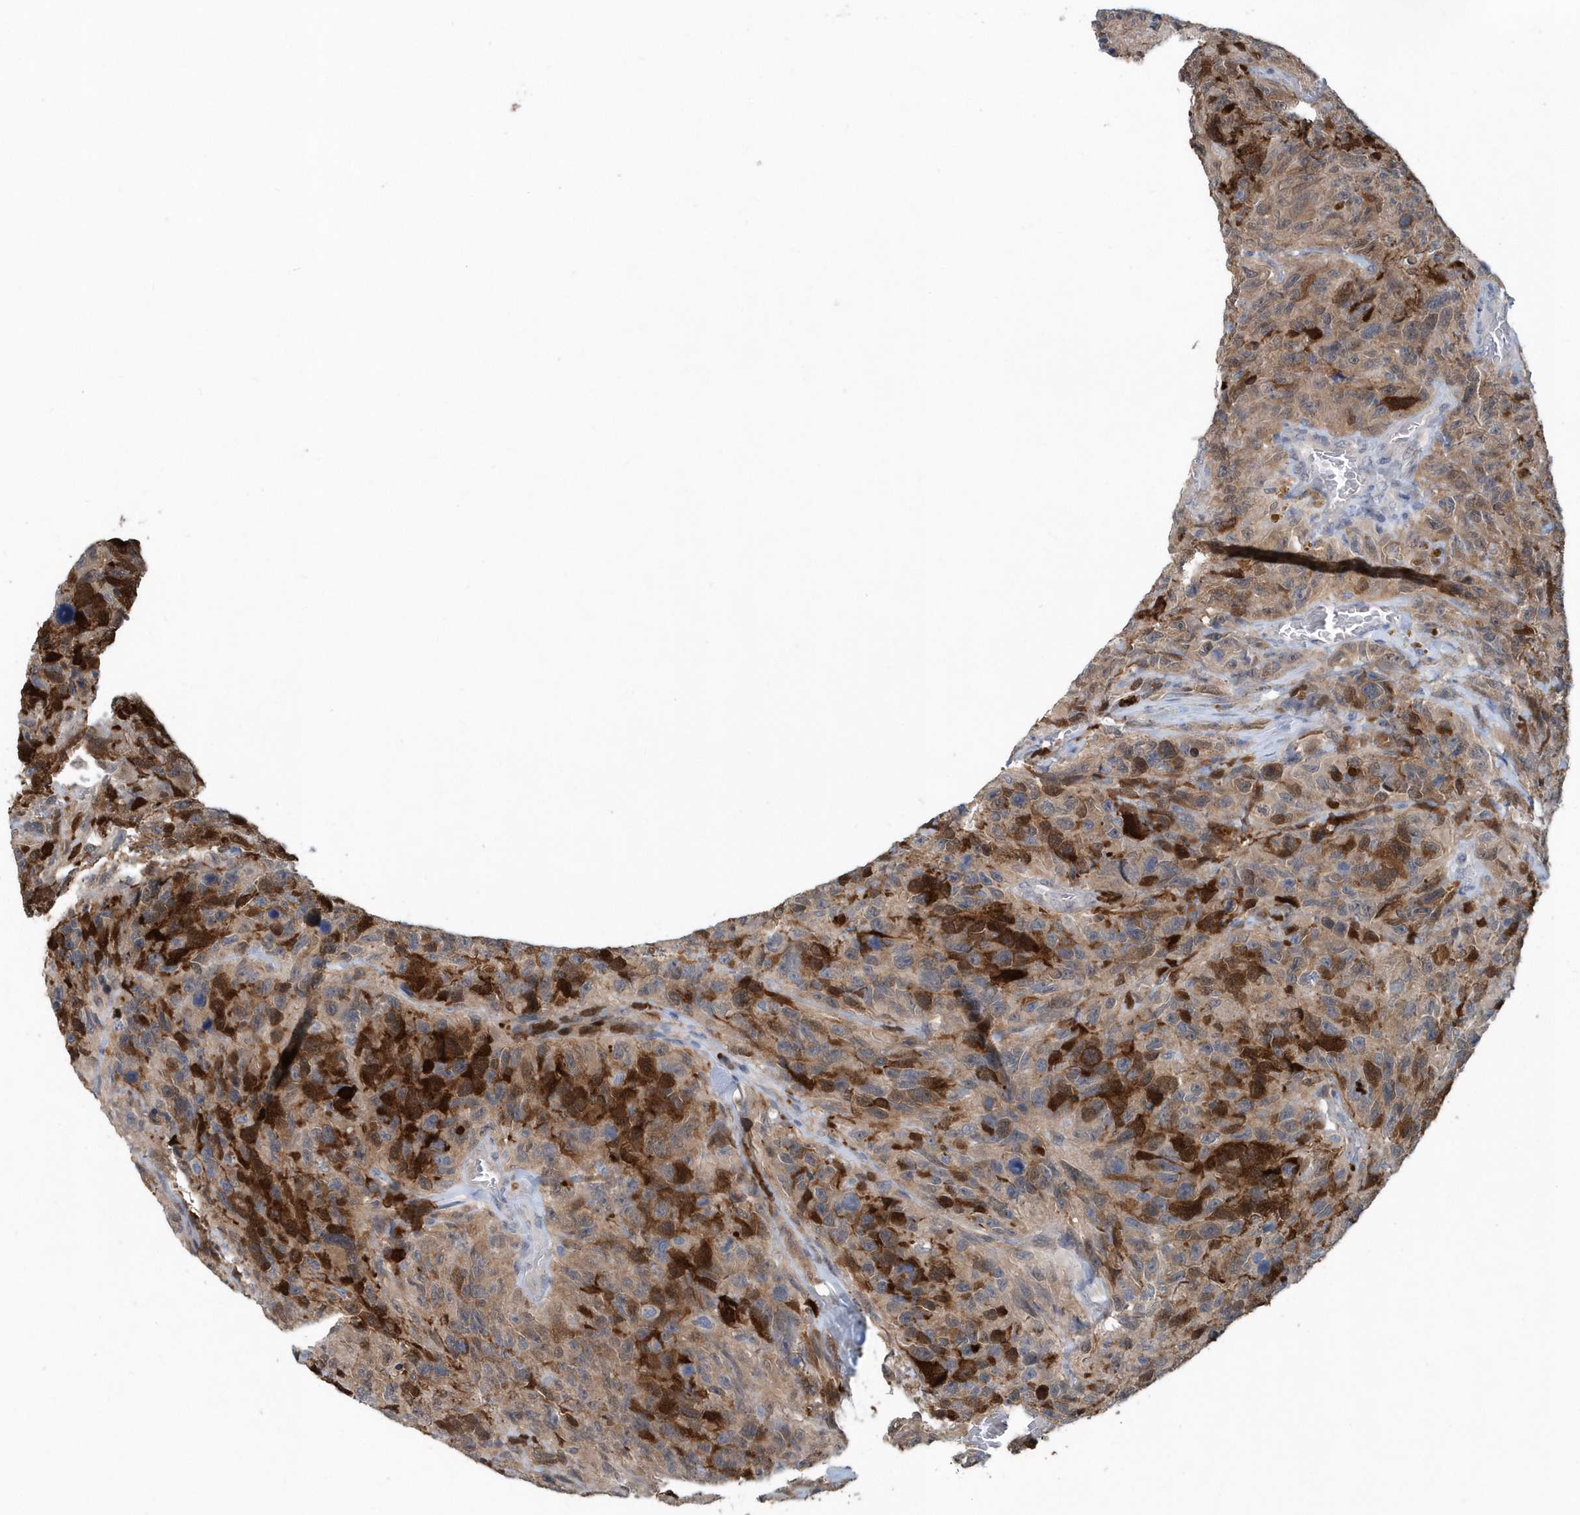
{"staining": {"intensity": "strong", "quantity": "25%-75%", "location": "cytoplasmic/membranous"}, "tissue": "glioma", "cell_type": "Tumor cells", "image_type": "cancer", "snomed": [{"axis": "morphology", "description": "Glioma, malignant, High grade"}, {"axis": "topography", "description": "Brain"}], "caption": "A photomicrograph of high-grade glioma (malignant) stained for a protein reveals strong cytoplasmic/membranous brown staining in tumor cells.", "gene": "PFN2", "patient": {"sex": "male", "age": 69}}